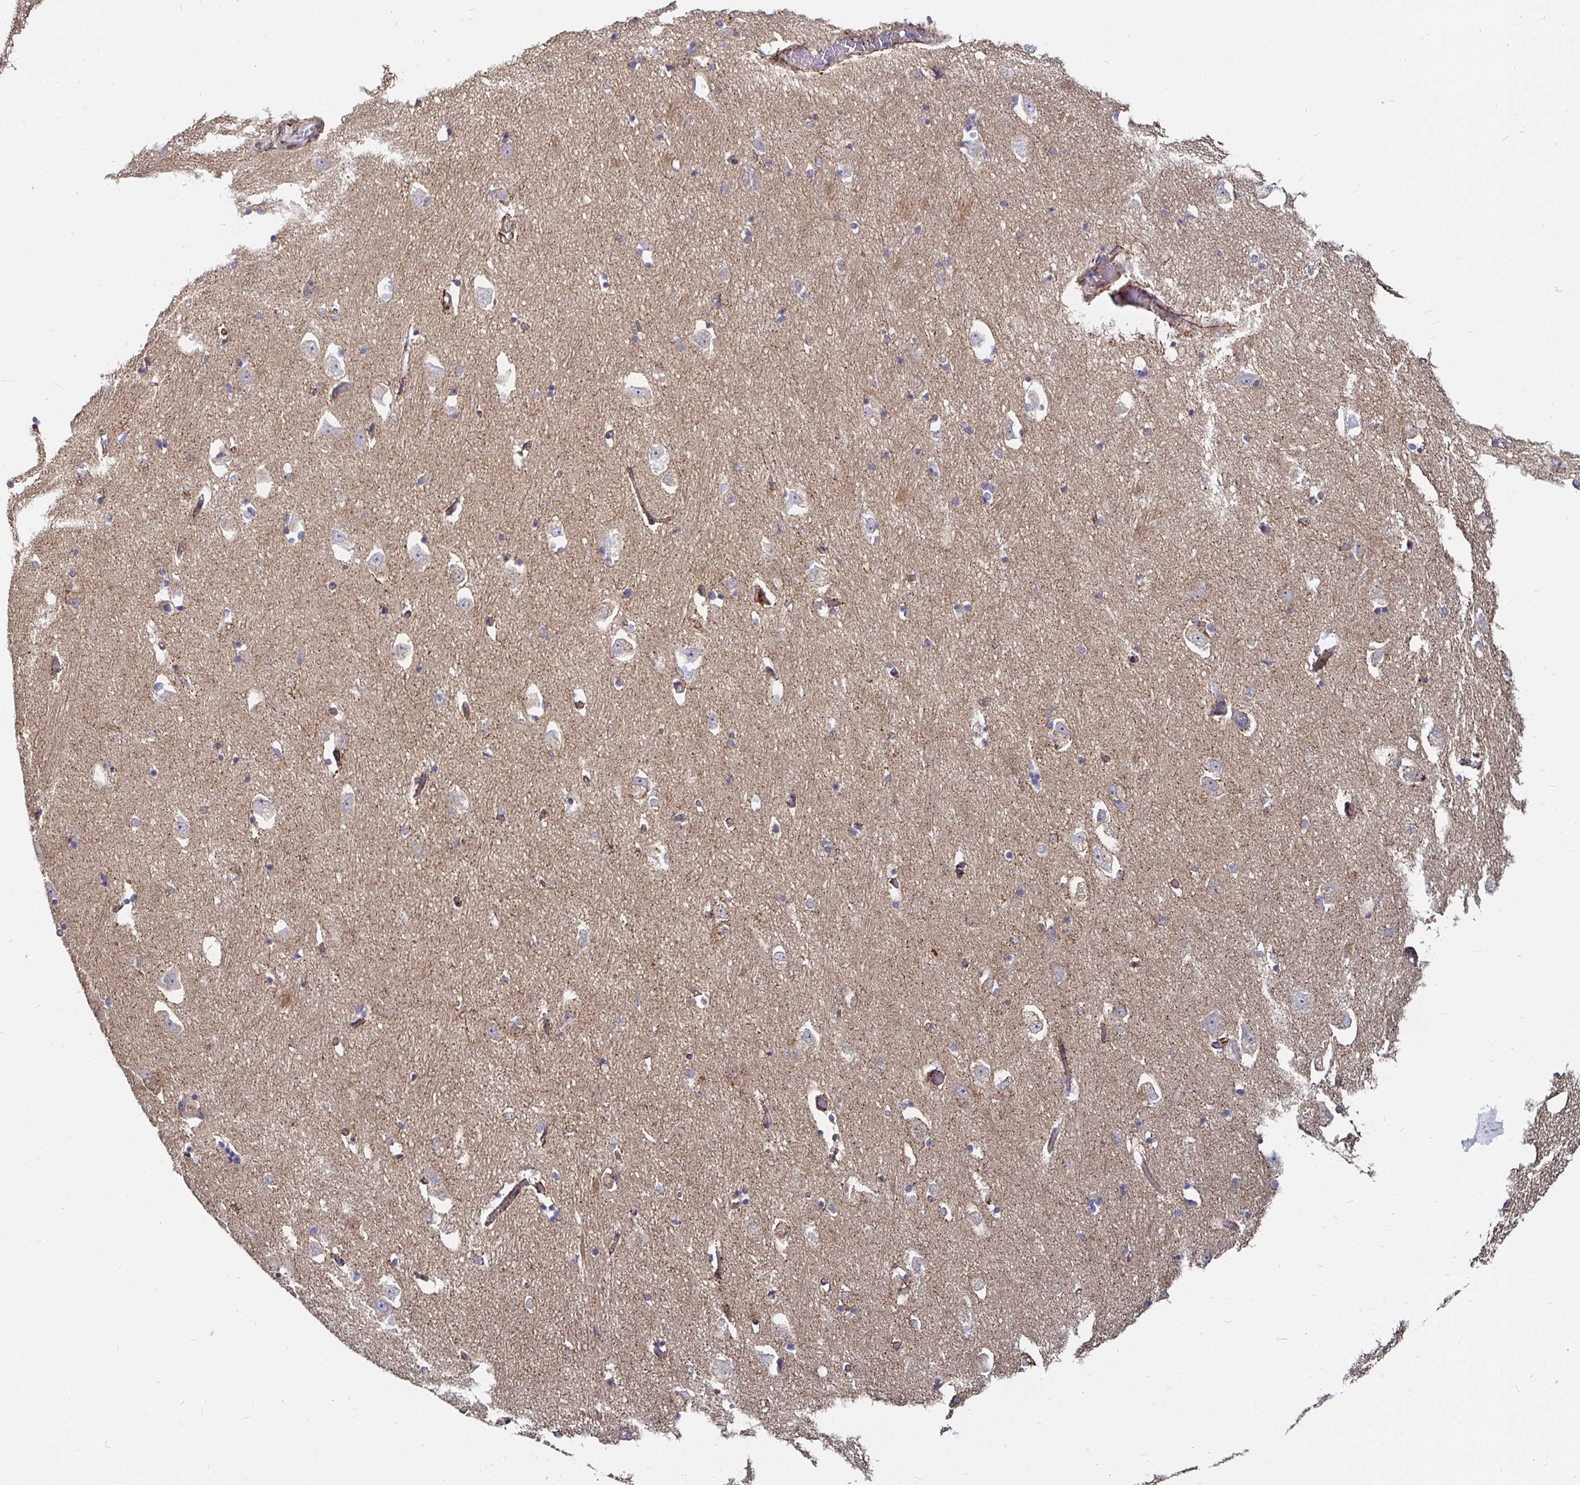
{"staining": {"intensity": "negative", "quantity": "none", "location": "none"}, "tissue": "caudate", "cell_type": "Glial cells", "image_type": "normal", "snomed": [{"axis": "morphology", "description": "Normal tissue, NOS"}, {"axis": "topography", "description": "Lateral ventricle wall"}, {"axis": "topography", "description": "Hippocampus"}], "caption": "Immunohistochemical staining of benign human caudate shows no significant staining in glial cells.", "gene": "GJA4", "patient": {"sex": "female", "age": 63}}